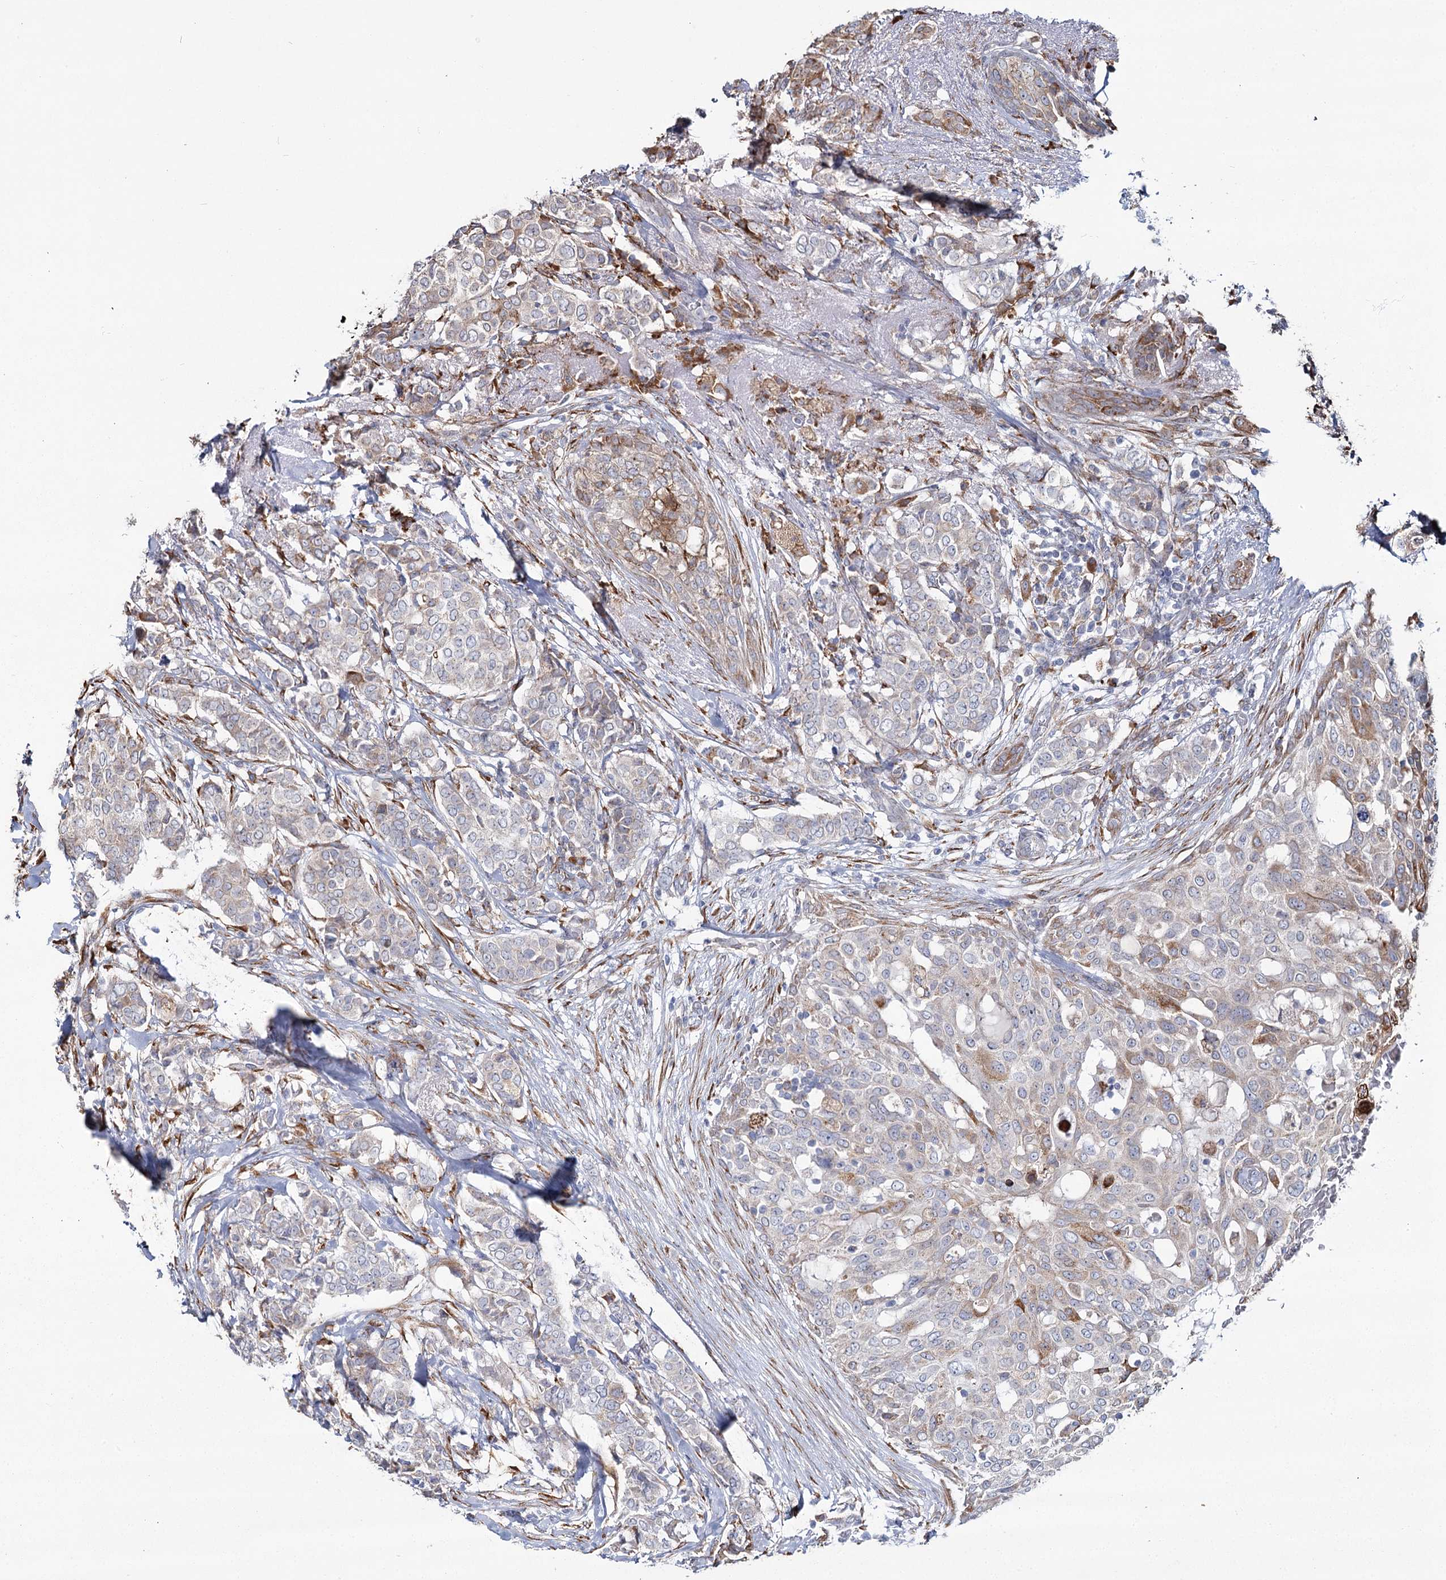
{"staining": {"intensity": "moderate", "quantity": "<25%", "location": "cytoplasmic/membranous"}, "tissue": "breast cancer", "cell_type": "Tumor cells", "image_type": "cancer", "snomed": [{"axis": "morphology", "description": "Lobular carcinoma"}, {"axis": "topography", "description": "Breast"}], "caption": "Breast cancer (lobular carcinoma) was stained to show a protein in brown. There is low levels of moderate cytoplasmic/membranous expression in approximately <25% of tumor cells. (brown staining indicates protein expression, while blue staining denotes nuclei).", "gene": "ZCCHC9", "patient": {"sex": "female", "age": 51}}